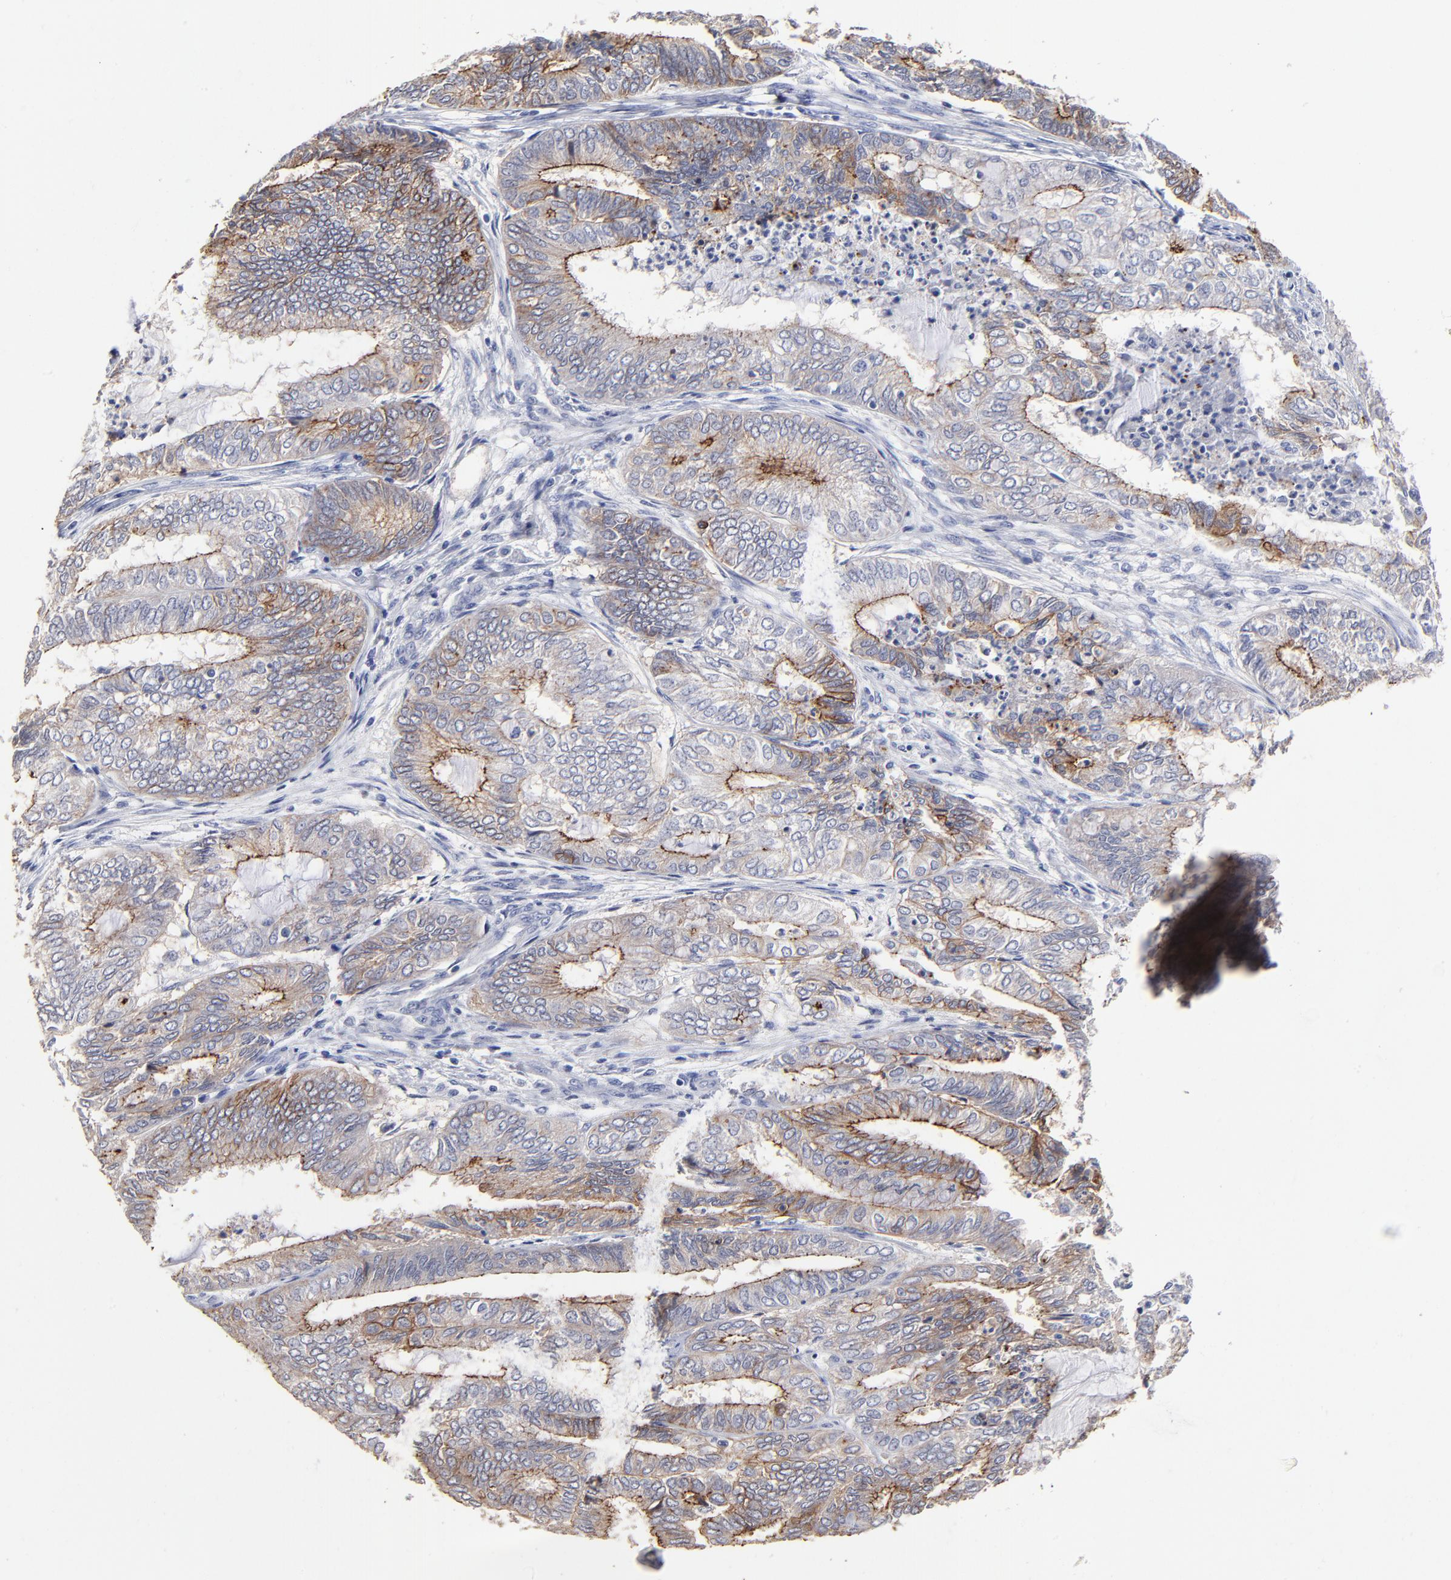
{"staining": {"intensity": "weak", "quantity": "25%-75%", "location": "cytoplasmic/membranous"}, "tissue": "endometrial cancer", "cell_type": "Tumor cells", "image_type": "cancer", "snomed": [{"axis": "morphology", "description": "Adenocarcinoma, NOS"}, {"axis": "topography", "description": "Endometrium"}], "caption": "IHC histopathology image of neoplastic tissue: human endometrial cancer stained using immunohistochemistry shows low levels of weak protein expression localized specifically in the cytoplasmic/membranous of tumor cells, appearing as a cytoplasmic/membranous brown color.", "gene": "CXADR", "patient": {"sex": "female", "age": 59}}